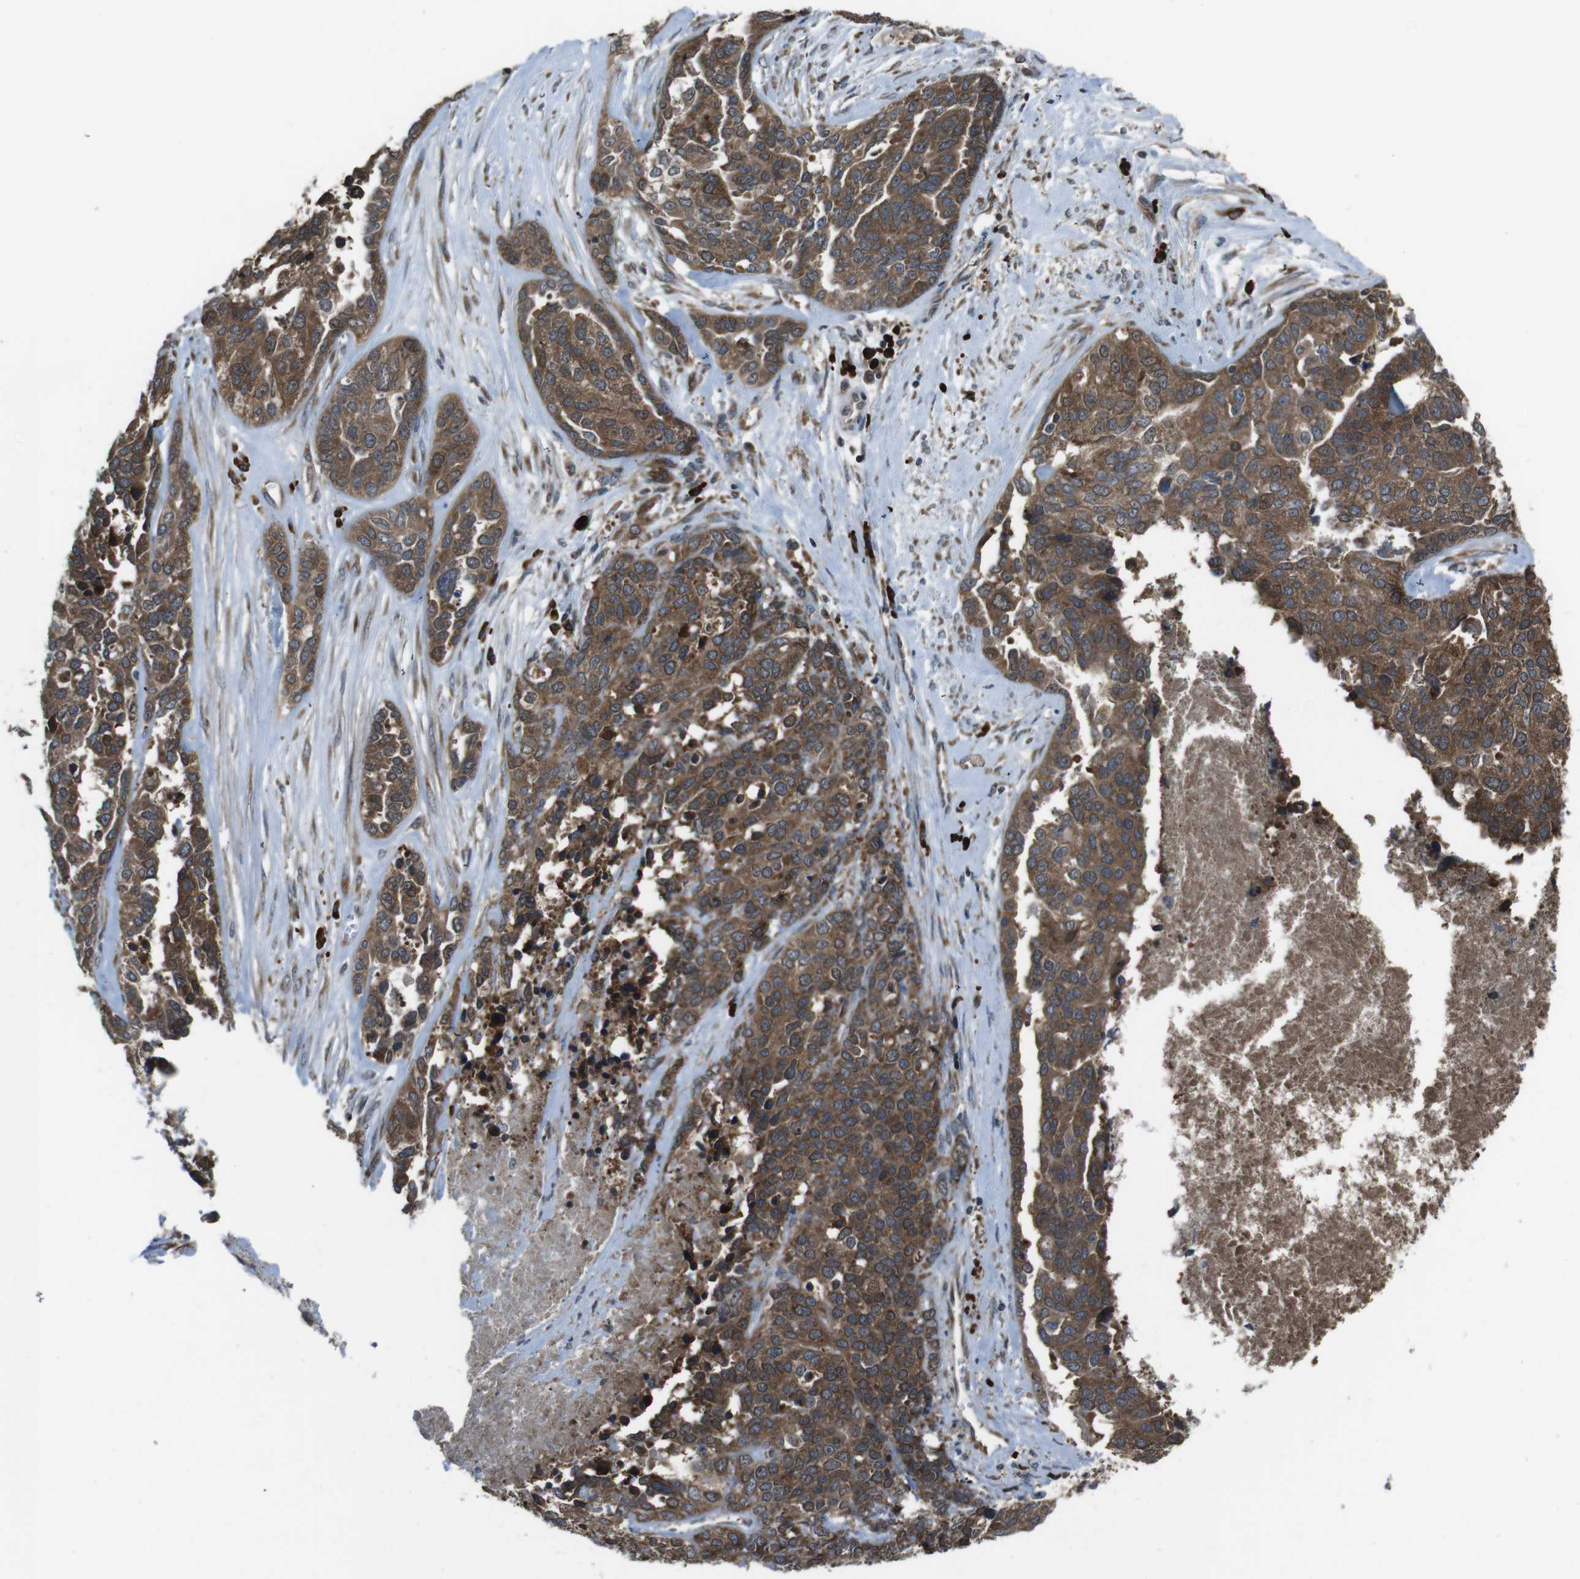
{"staining": {"intensity": "strong", "quantity": ">75%", "location": "cytoplasmic/membranous"}, "tissue": "ovarian cancer", "cell_type": "Tumor cells", "image_type": "cancer", "snomed": [{"axis": "morphology", "description": "Cystadenocarcinoma, serous, NOS"}, {"axis": "topography", "description": "Ovary"}], "caption": "Immunohistochemistry (IHC) staining of ovarian cancer, which demonstrates high levels of strong cytoplasmic/membranous staining in about >75% of tumor cells indicating strong cytoplasmic/membranous protein expression. The staining was performed using DAB (3,3'-diaminobenzidine) (brown) for protein detection and nuclei were counterstained in hematoxylin (blue).", "gene": "SSR3", "patient": {"sex": "female", "age": 44}}